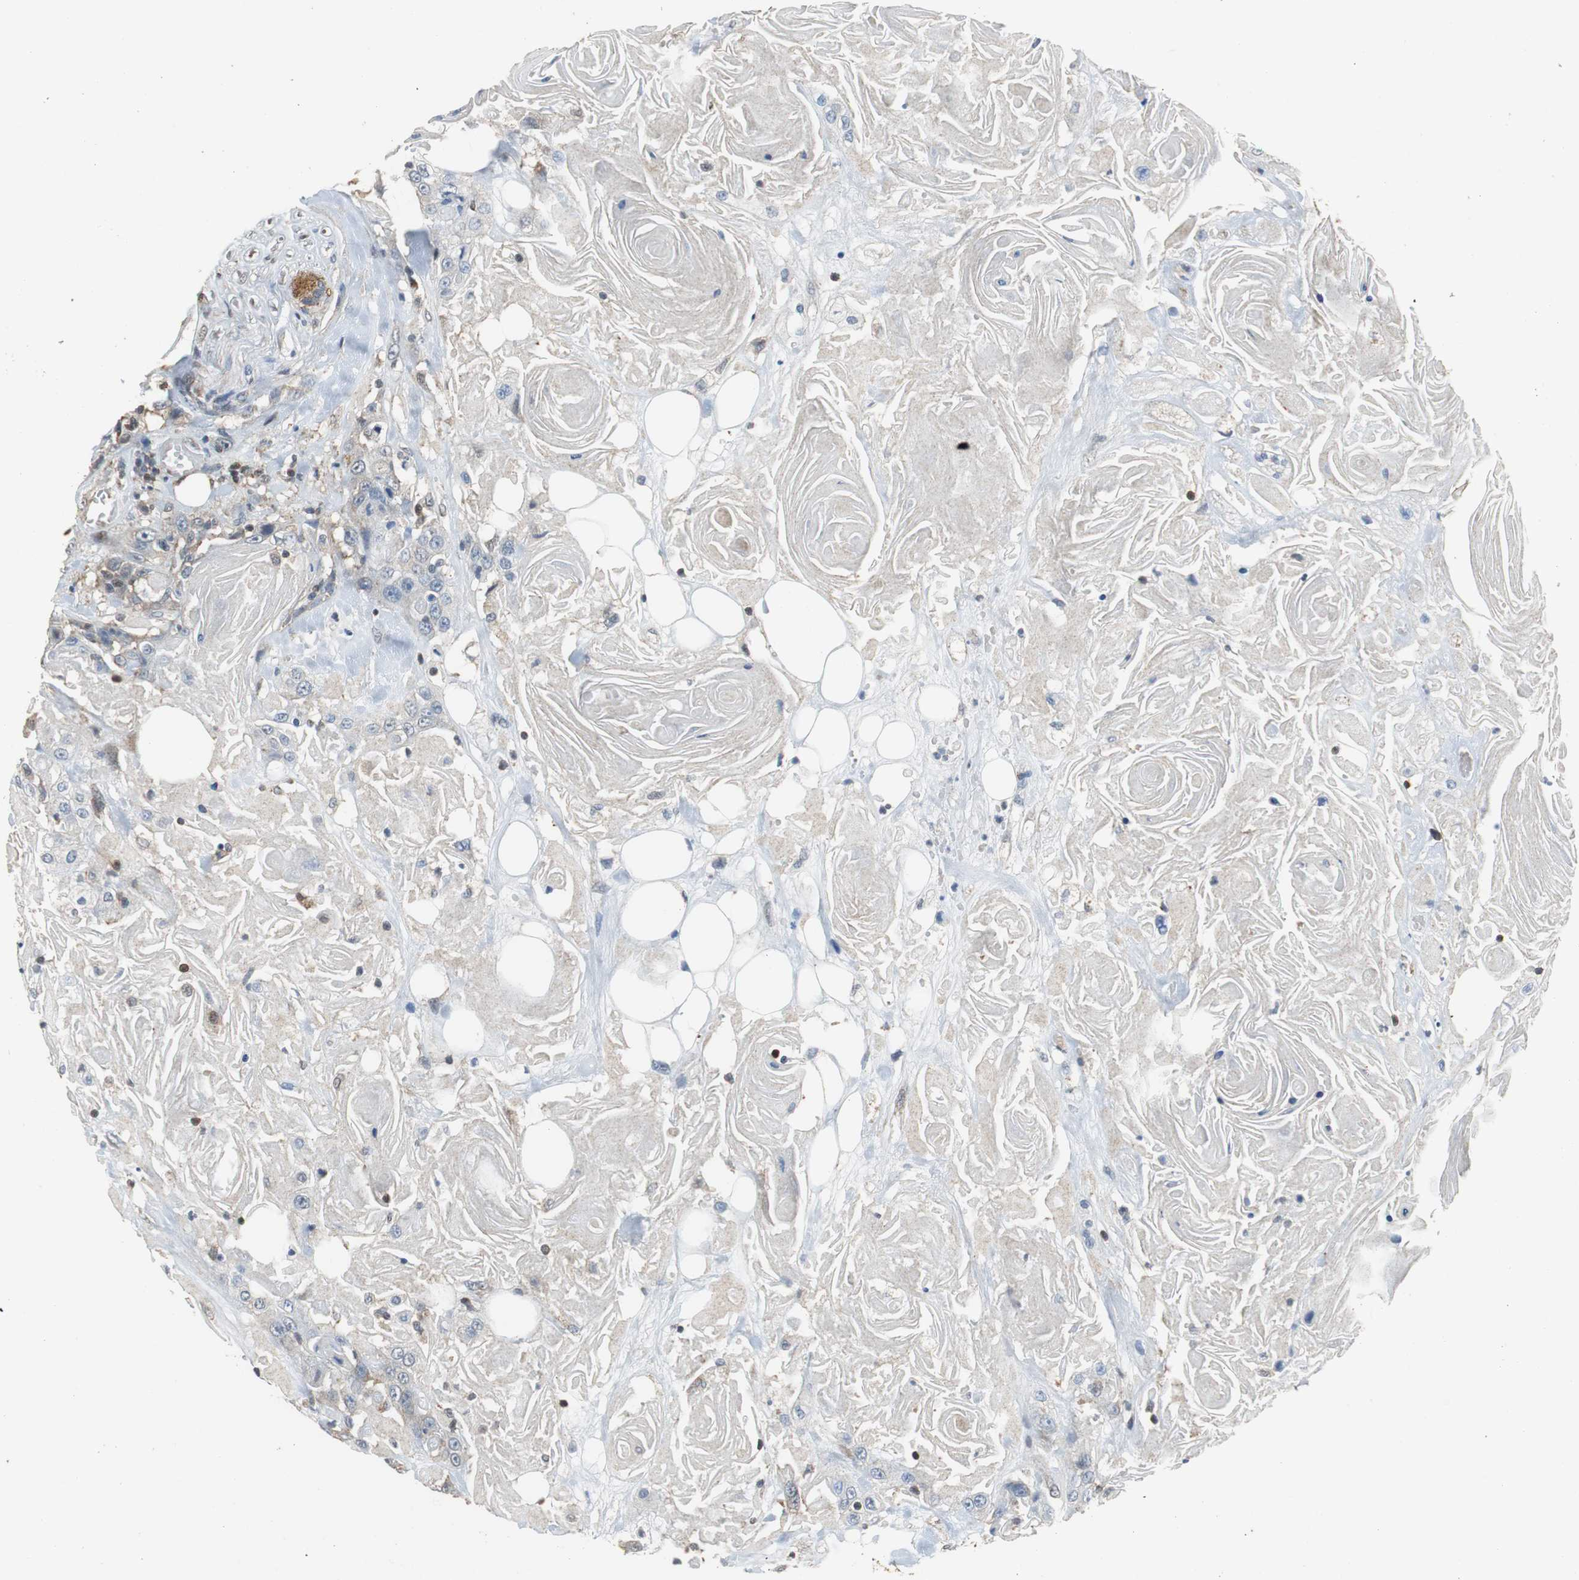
{"staining": {"intensity": "weak", "quantity": "25%-75%", "location": "cytoplasmic/membranous"}, "tissue": "head and neck cancer", "cell_type": "Tumor cells", "image_type": "cancer", "snomed": [{"axis": "morphology", "description": "Squamous cell carcinoma, NOS"}, {"axis": "topography", "description": "Head-Neck"}], "caption": "The image demonstrates immunohistochemical staining of head and neck cancer (squamous cell carcinoma). There is weak cytoplasmic/membranous positivity is appreciated in approximately 25%-75% of tumor cells. (DAB (3,3'-diaminobenzidine) IHC with brightfield microscopy, high magnification).", "gene": "GSDMD", "patient": {"sex": "female", "age": 84}}